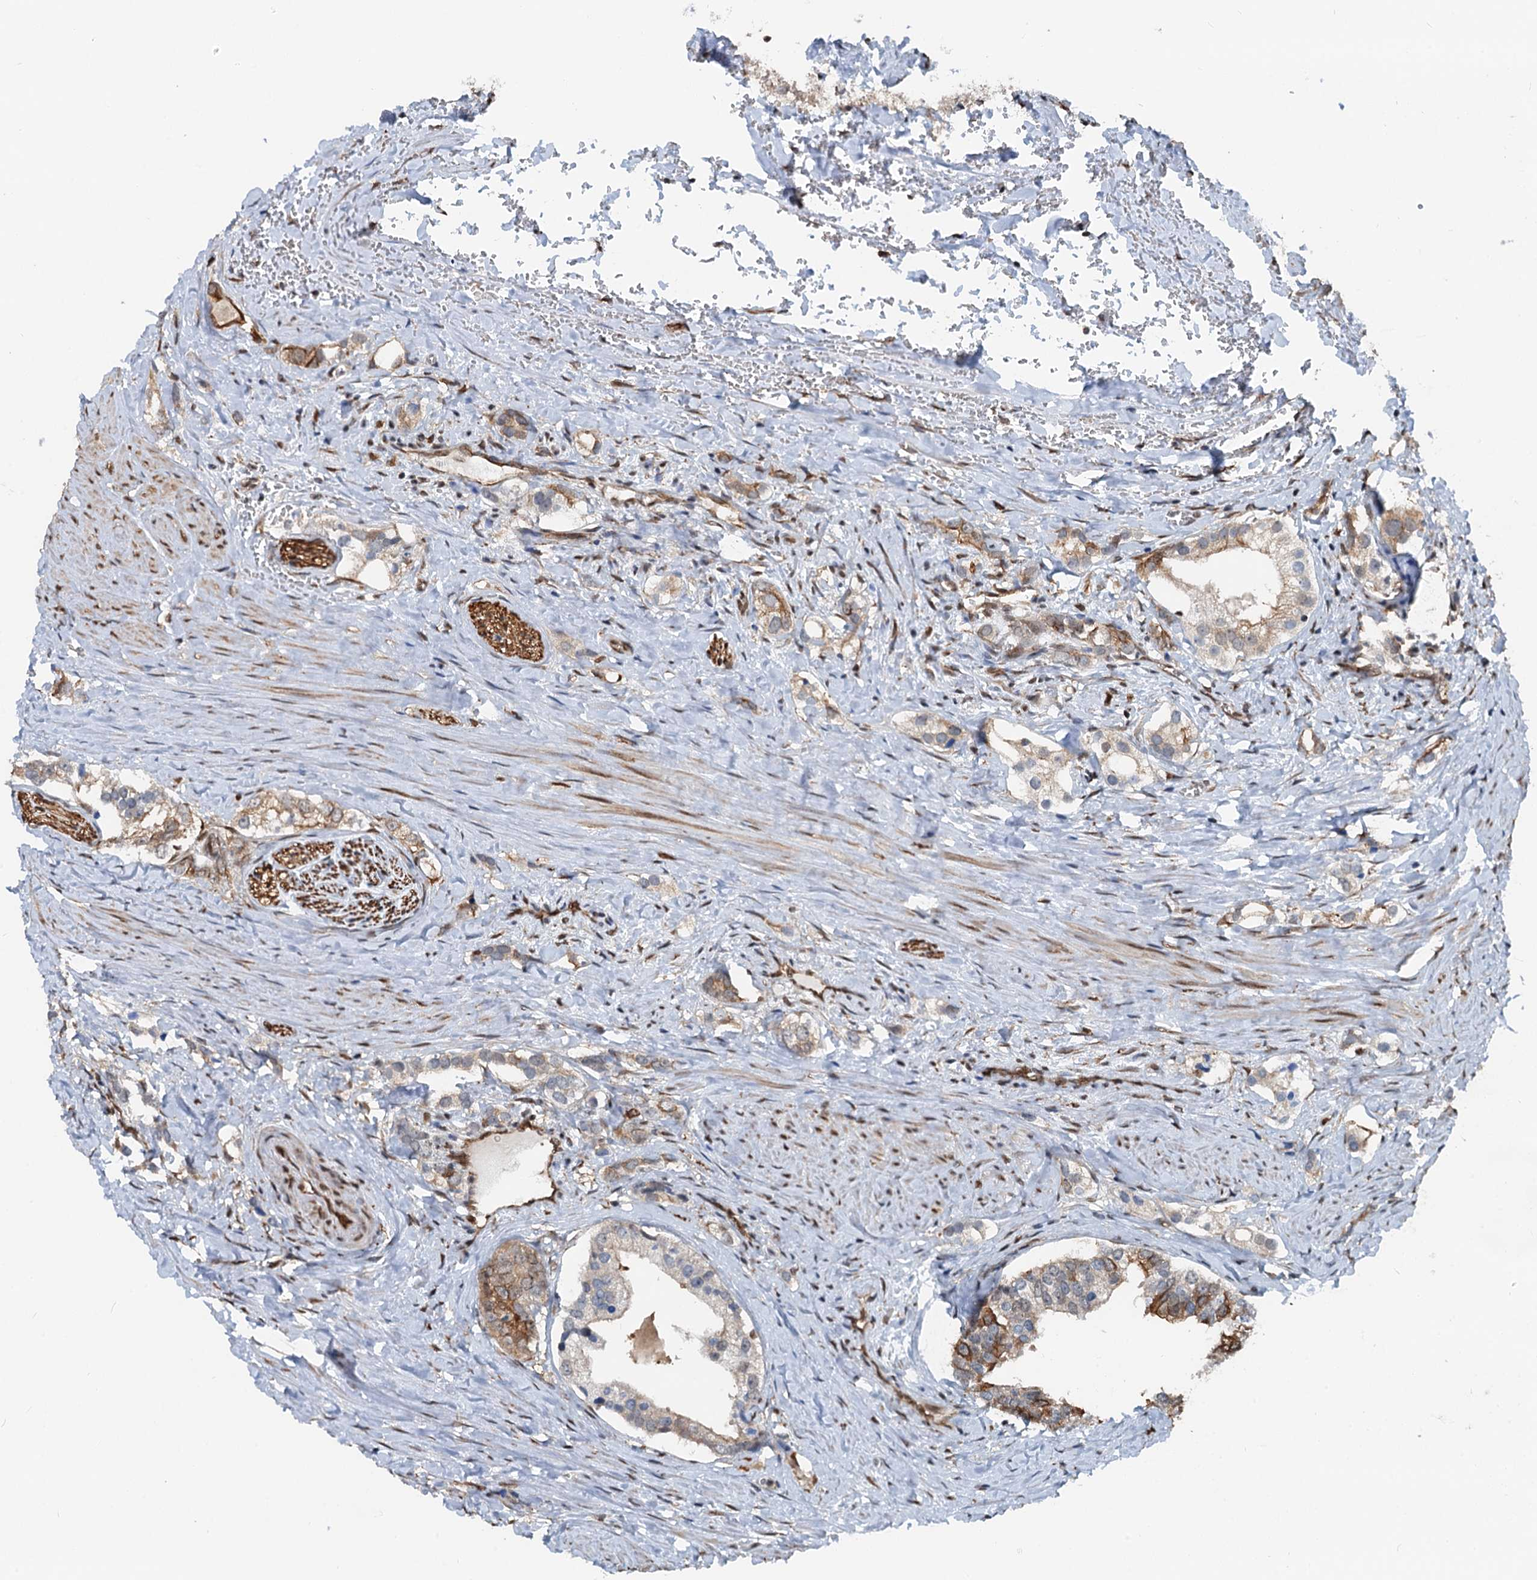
{"staining": {"intensity": "moderate", "quantity": "<25%", "location": "cytoplasmic/membranous"}, "tissue": "prostate cancer", "cell_type": "Tumor cells", "image_type": "cancer", "snomed": [{"axis": "morphology", "description": "Adenocarcinoma, High grade"}, {"axis": "topography", "description": "Prostate"}], "caption": "Immunohistochemical staining of human prostate cancer (high-grade adenocarcinoma) displays moderate cytoplasmic/membranous protein staining in approximately <25% of tumor cells. The protein of interest is stained brown, and the nuclei are stained in blue (DAB IHC with brightfield microscopy, high magnification).", "gene": "CFDP1", "patient": {"sex": "male", "age": 66}}